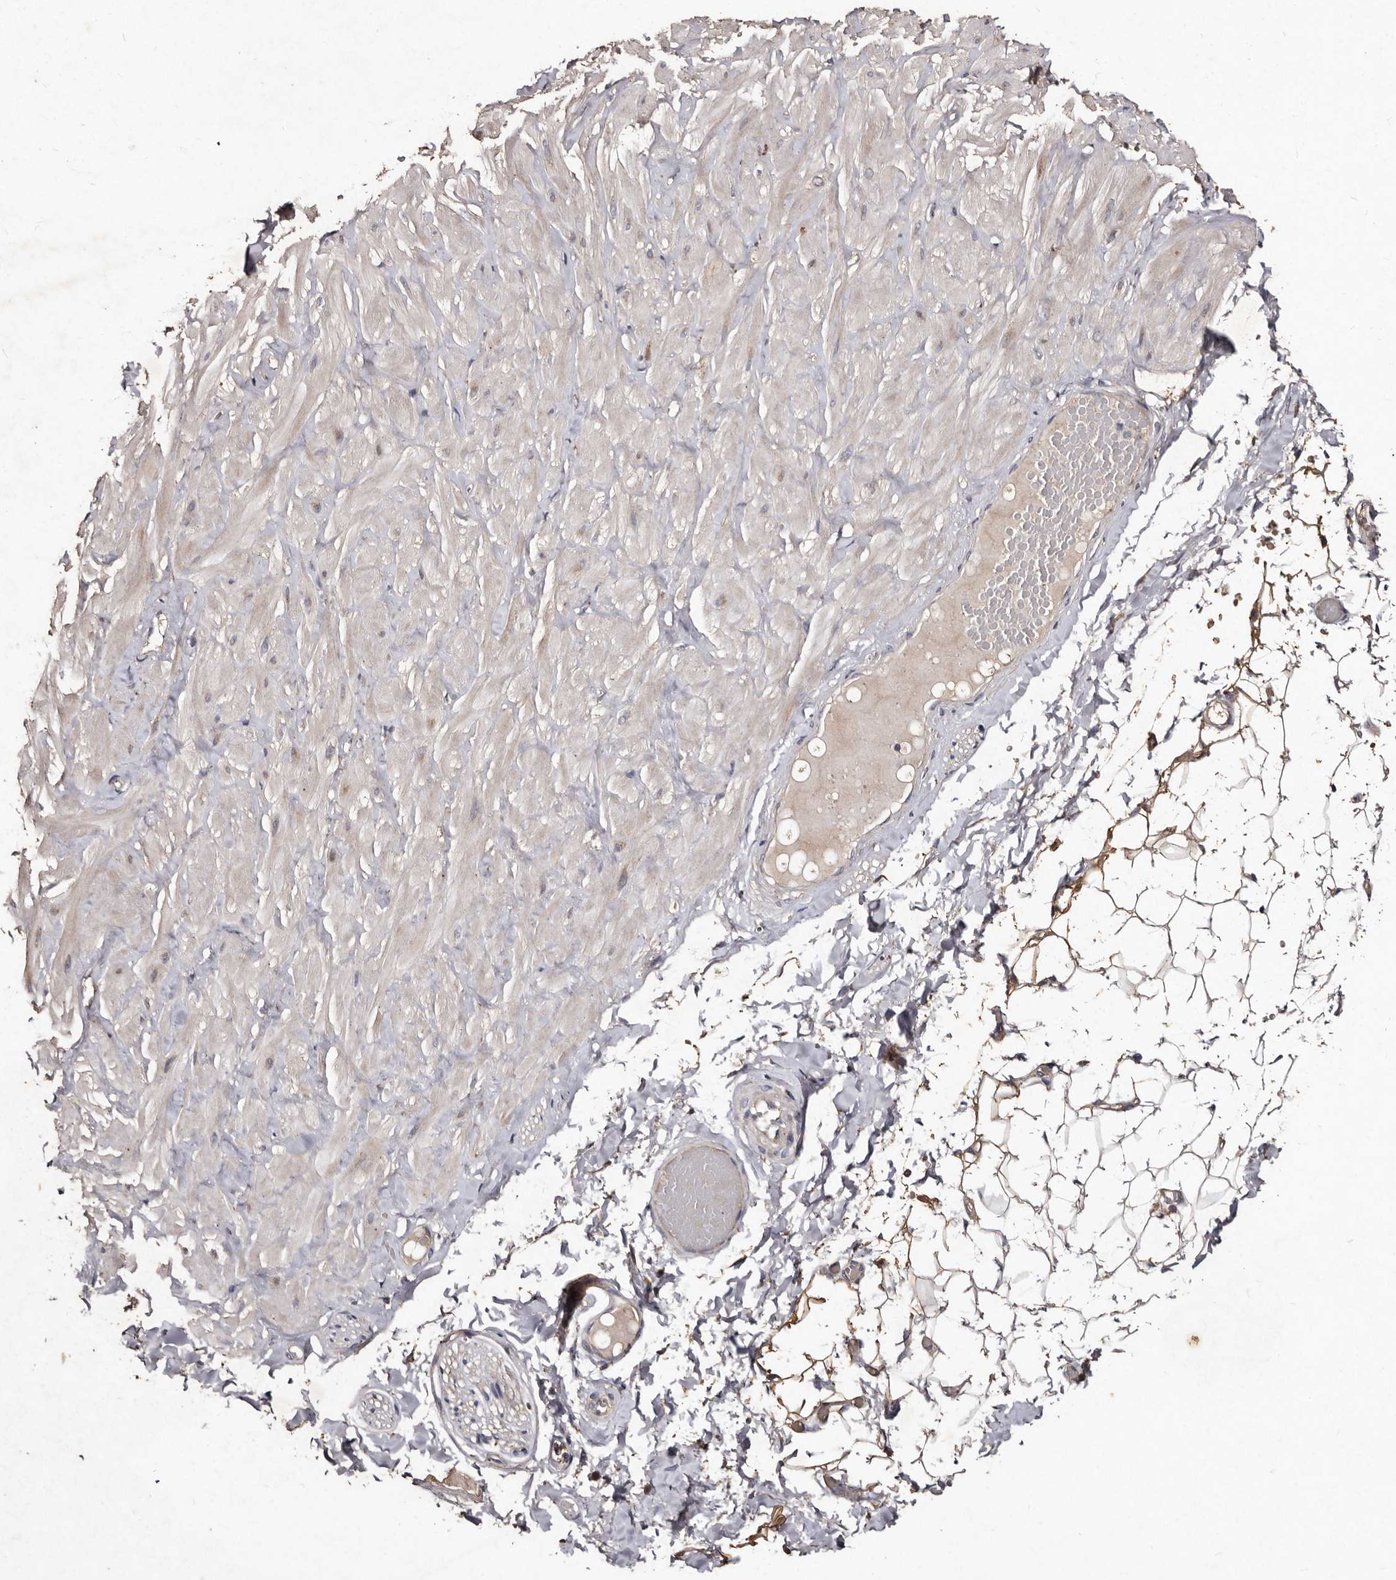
{"staining": {"intensity": "moderate", "quantity": ">75%", "location": "cytoplasmic/membranous"}, "tissue": "adipose tissue", "cell_type": "Adipocytes", "image_type": "normal", "snomed": [{"axis": "morphology", "description": "Normal tissue, NOS"}, {"axis": "topography", "description": "Adipose tissue"}, {"axis": "topography", "description": "Vascular tissue"}, {"axis": "topography", "description": "Peripheral nerve tissue"}], "caption": "IHC histopathology image of unremarkable adipose tissue: human adipose tissue stained using immunohistochemistry exhibits medium levels of moderate protein expression localized specifically in the cytoplasmic/membranous of adipocytes, appearing as a cytoplasmic/membranous brown color.", "gene": "TFB1M", "patient": {"sex": "male", "age": 25}}